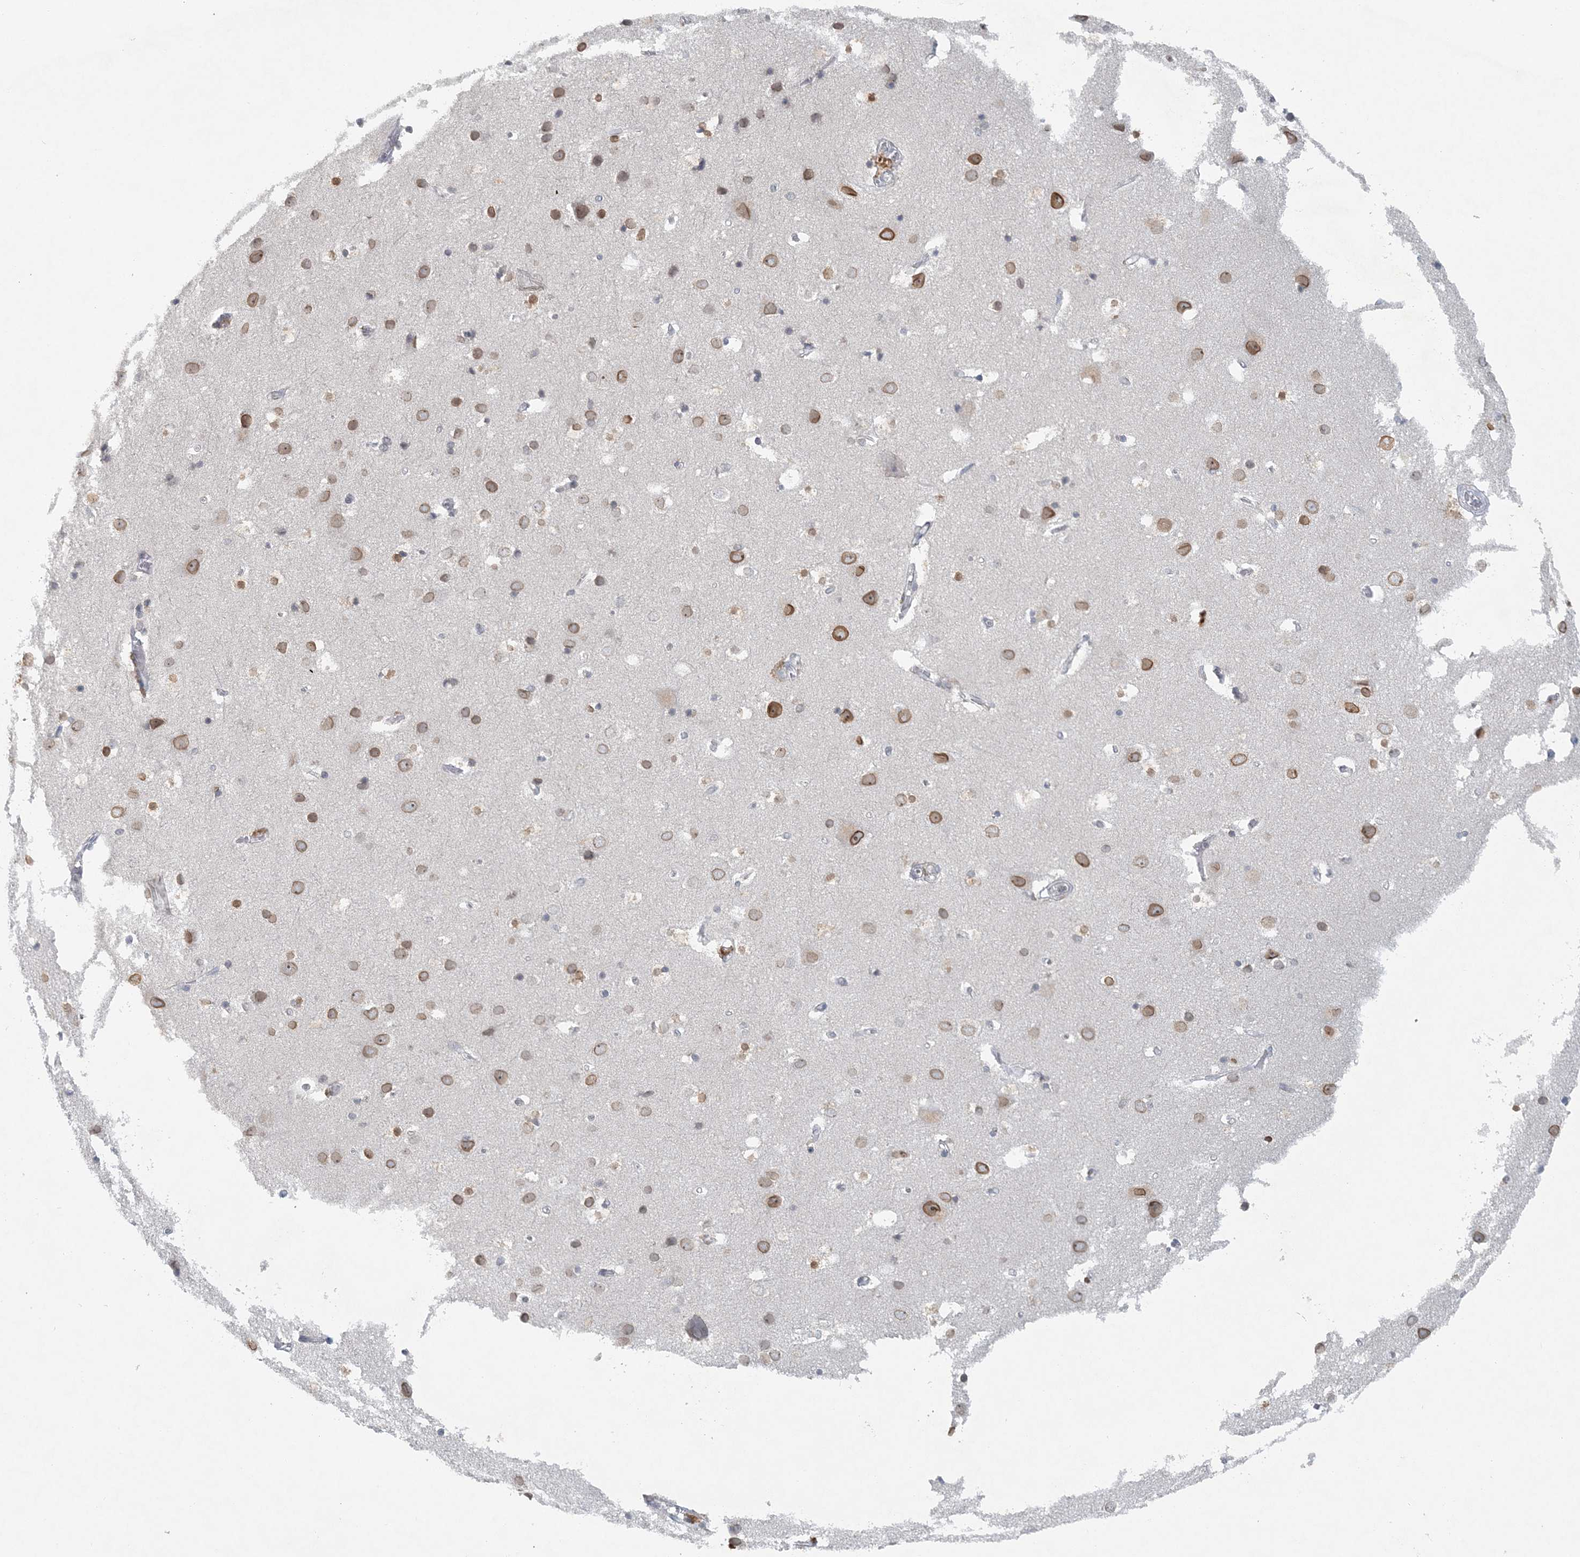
{"staining": {"intensity": "negative", "quantity": "none", "location": "none"}, "tissue": "cerebral cortex", "cell_type": "Endothelial cells", "image_type": "normal", "snomed": [{"axis": "morphology", "description": "Normal tissue, NOS"}, {"axis": "topography", "description": "Cerebral cortex"}], "caption": "The image demonstrates no significant staining in endothelial cells of cerebral cortex.", "gene": "NUP54", "patient": {"sex": "male", "age": 54}}